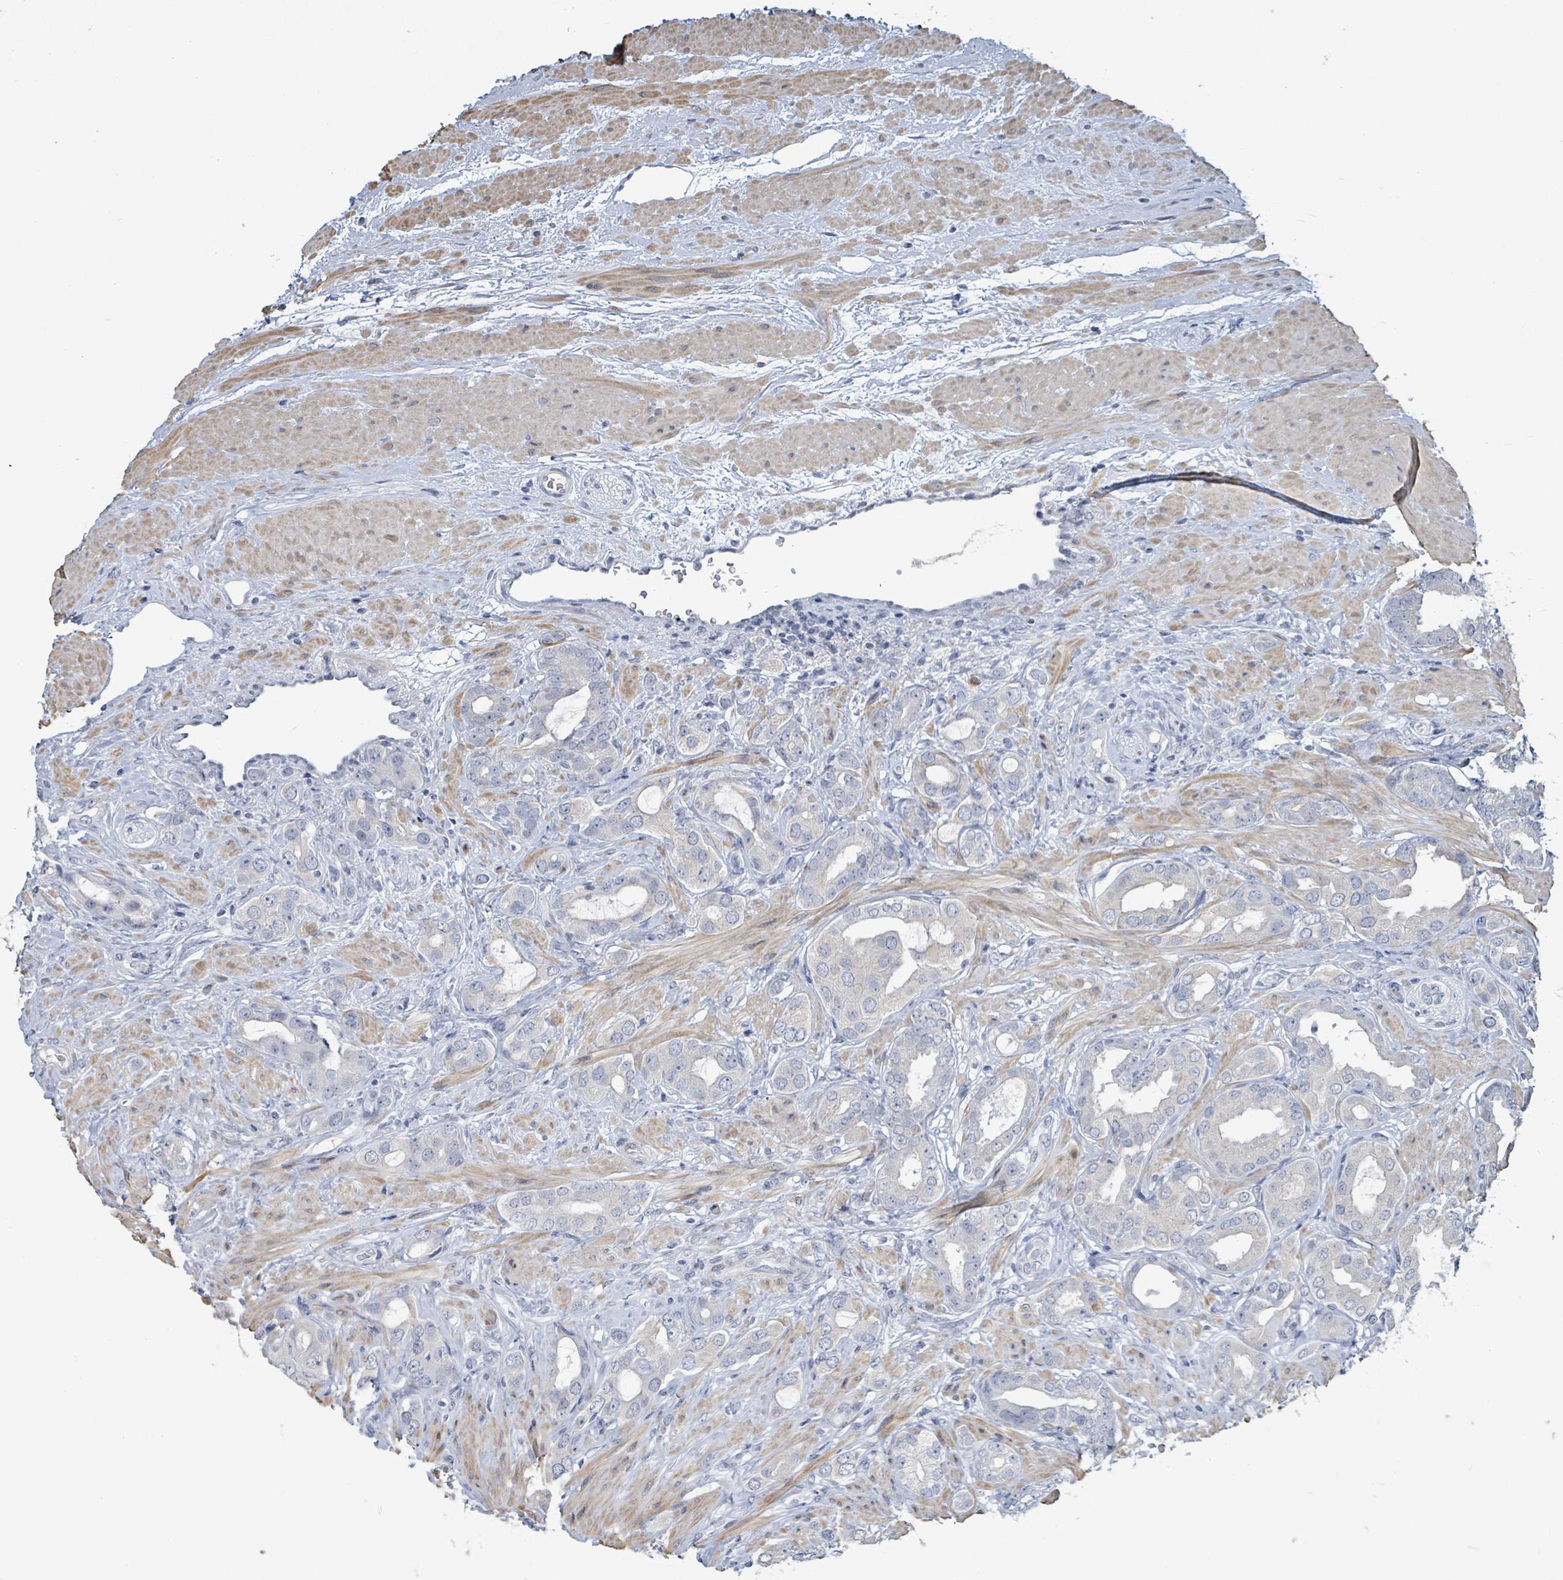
{"staining": {"intensity": "negative", "quantity": "none", "location": "none"}, "tissue": "prostate cancer", "cell_type": "Tumor cells", "image_type": "cancer", "snomed": [{"axis": "morphology", "description": "Adenocarcinoma, Low grade"}, {"axis": "topography", "description": "Prostate"}], "caption": "High magnification brightfield microscopy of prostate low-grade adenocarcinoma stained with DAB (3,3'-diaminobenzidine) (brown) and counterstained with hematoxylin (blue): tumor cells show no significant expression. The staining was performed using DAB to visualize the protein expression in brown, while the nuclei were stained in blue with hematoxylin (Magnification: 20x).", "gene": "NTN3", "patient": {"sex": "male", "age": 57}}